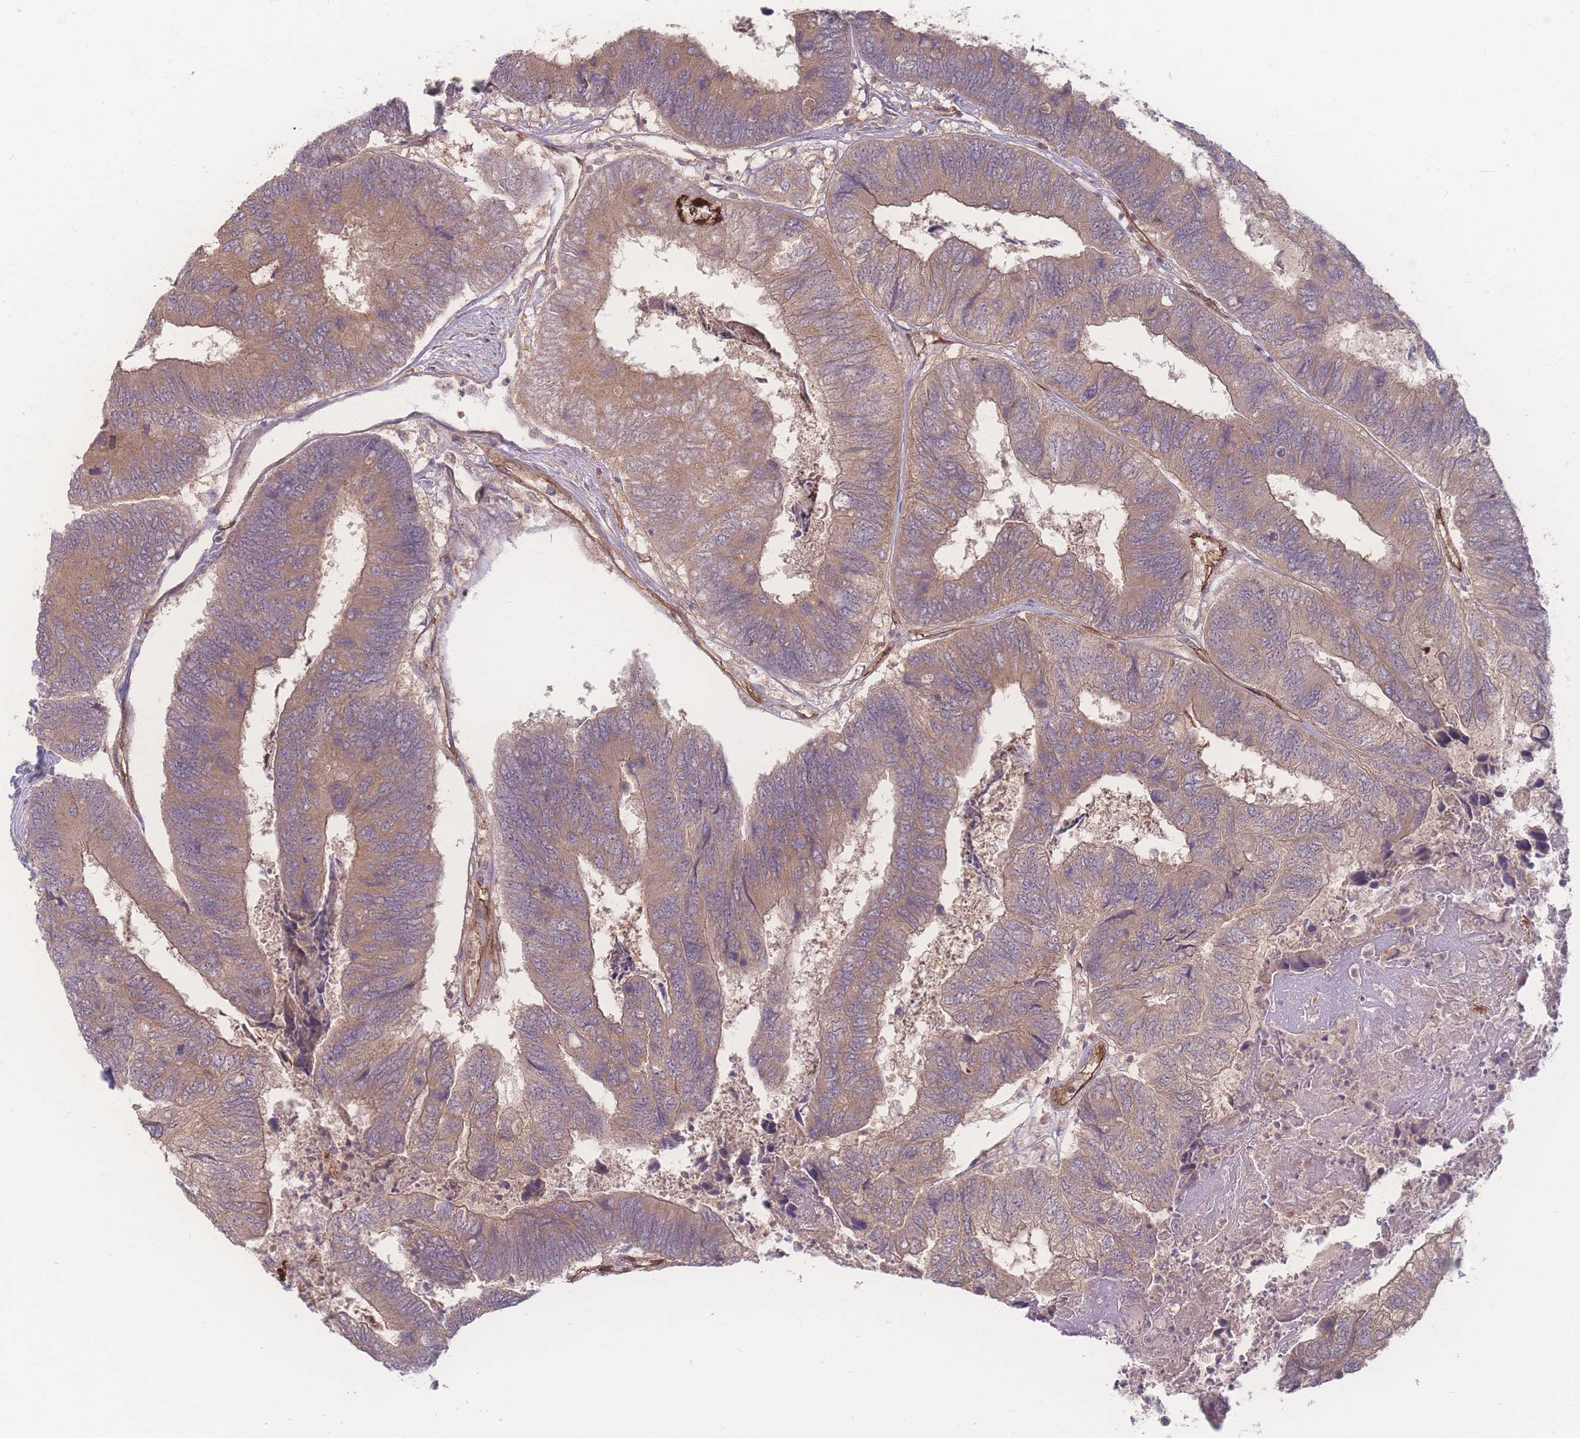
{"staining": {"intensity": "moderate", "quantity": ">75%", "location": "cytoplasmic/membranous"}, "tissue": "colorectal cancer", "cell_type": "Tumor cells", "image_type": "cancer", "snomed": [{"axis": "morphology", "description": "Adenocarcinoma, NOS"}, {"axis": "topography", "description": "Colon"}], "caption": "DAB (3,3'-diaminobenzidine) immunohistochemical staining of human colorectal adenocarcinoma shows moderate cytoplasmic/membranous protein positivity in about >75% of tumor cells.", "gene": "INSR", "patient": {"sex": "female", "age": 67}}